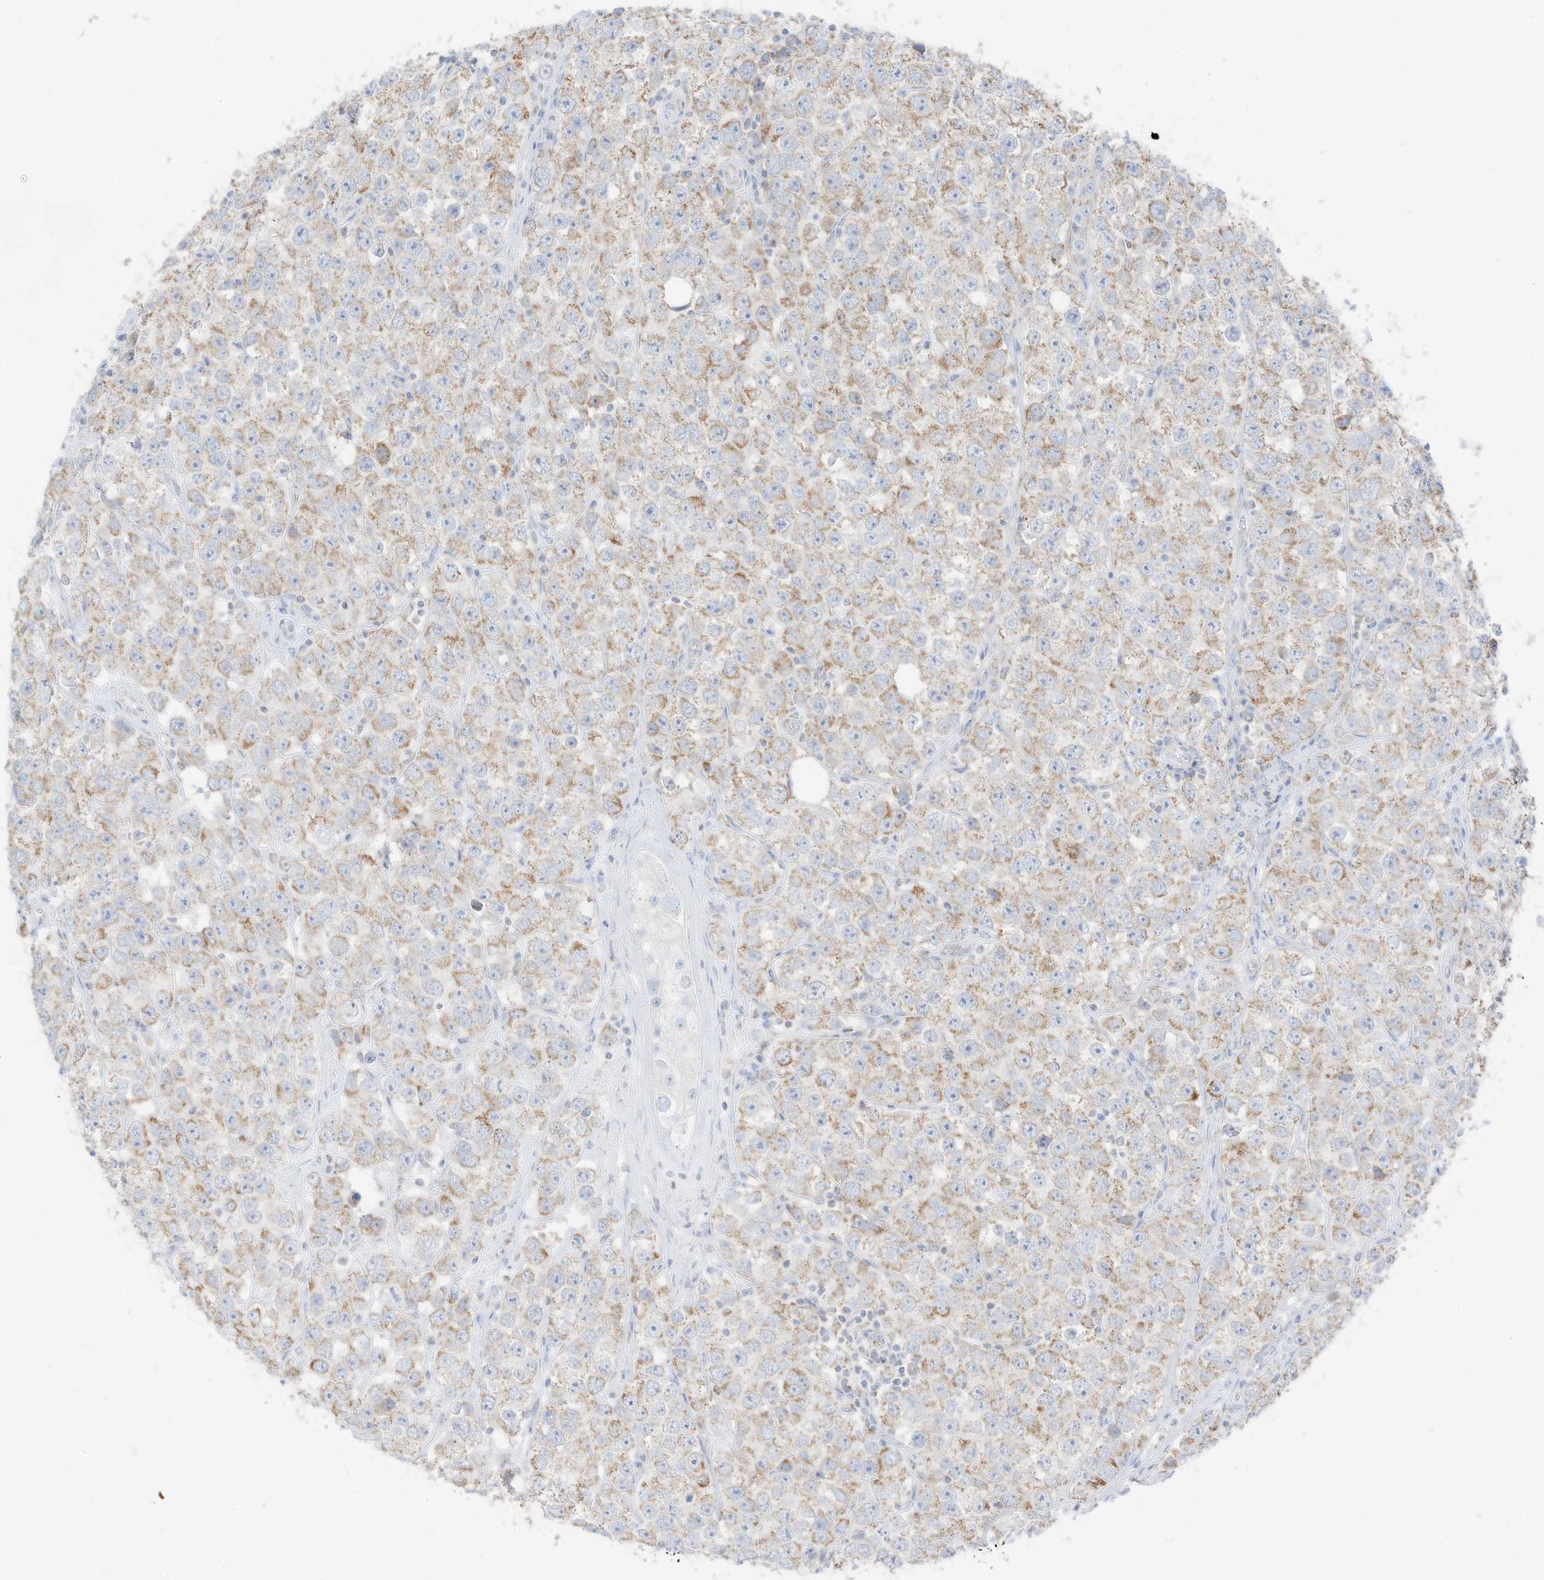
{"staining": {"intensity": "weak", "quantity": ">75%", "location": "cytoplasmic/membranous"}, "tissue": "testis cancer", "cell_type": "Tumor cells", "image_type": "cancer", "snomed": [{"axis": "morphology", "description": "Seminoma, NOS"}, {"axis": "topography", "description": "Testis"}], "caption": "Testis cancer (seminoma) stained with IHC displays weak cytoplasmic/membranous positivity in about >75% of tumor cells.", "gene": "ETHE1", "patient": {"sex": "male", "age": 28}}